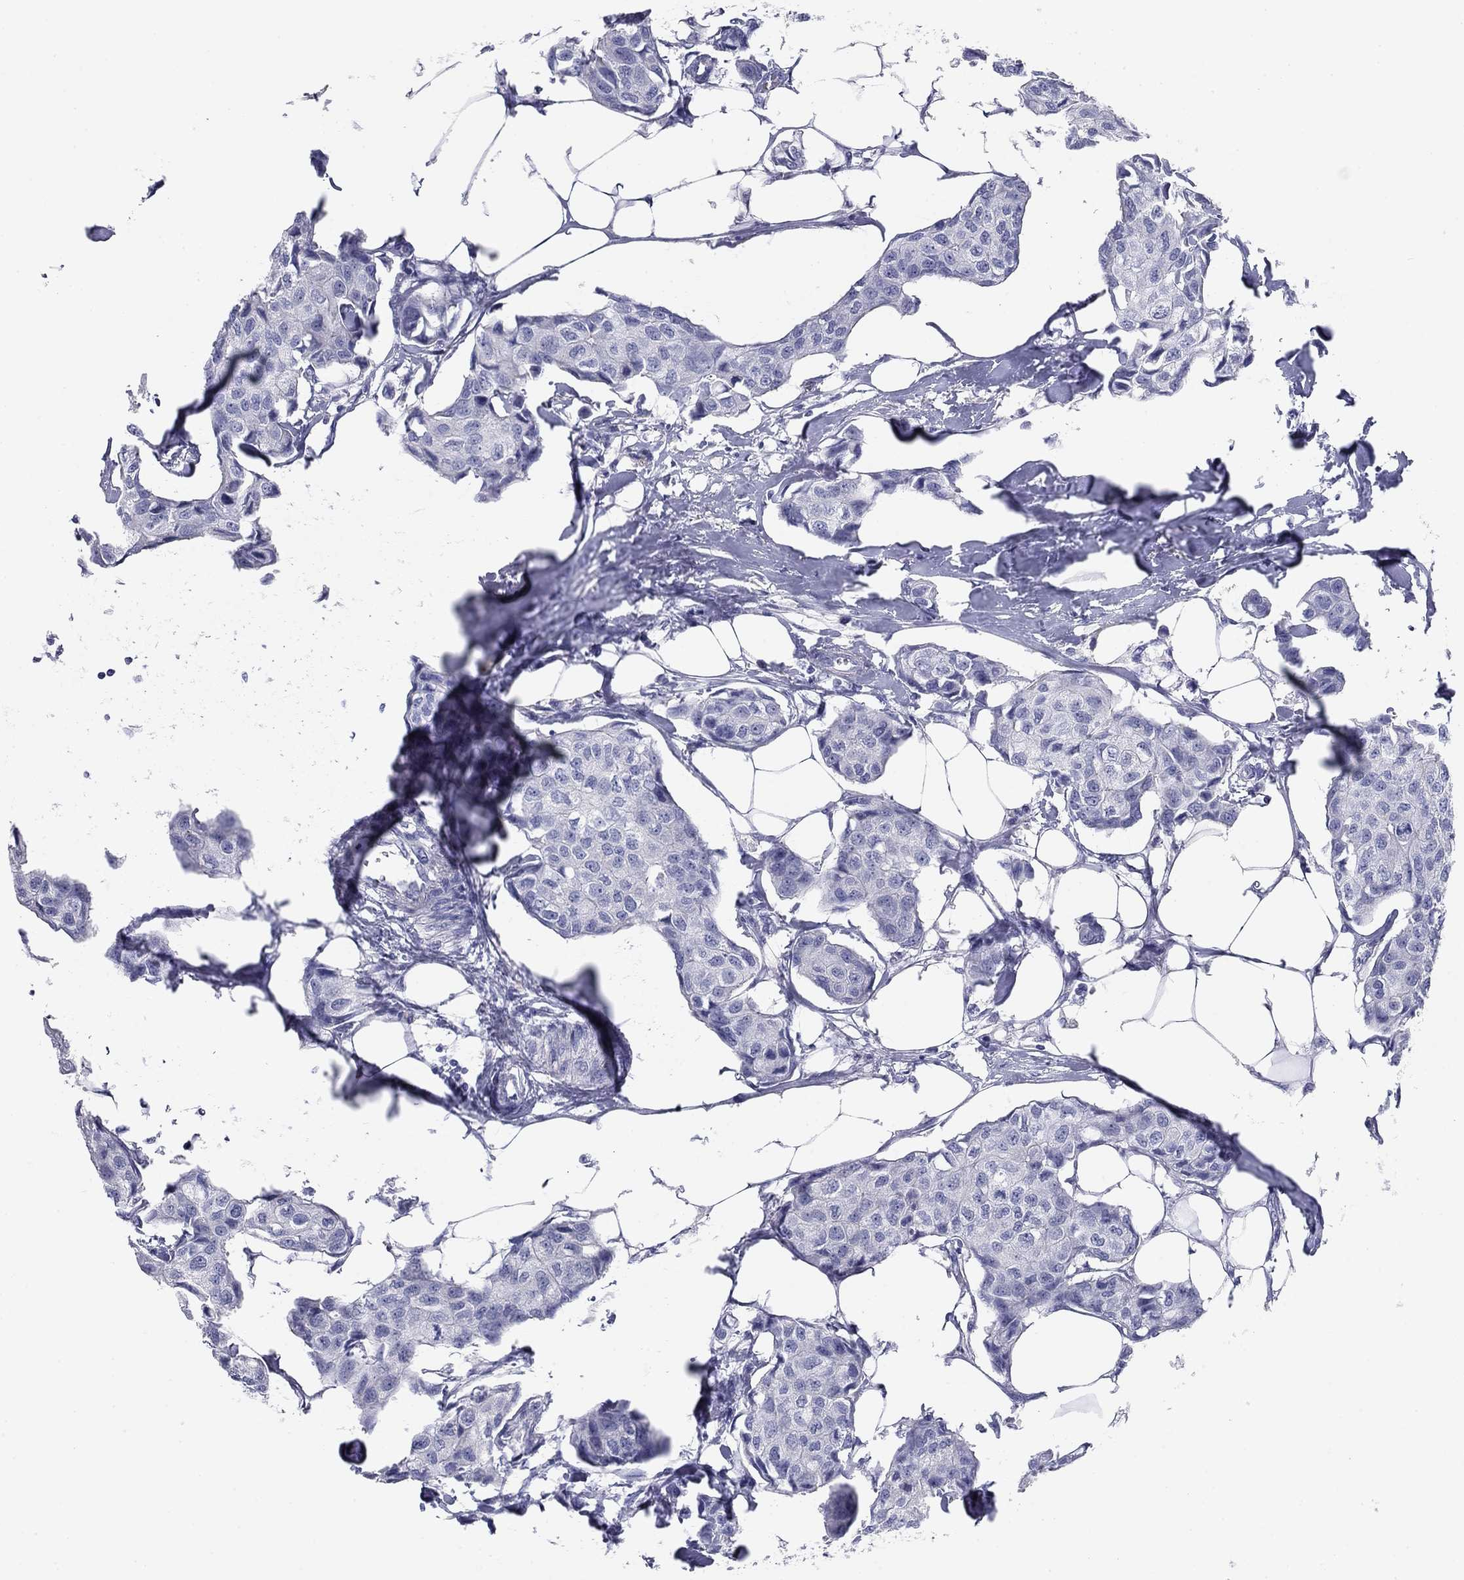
{"staining": {"intensity": "negative", "quantity": "none", "location": "none"}, "tissue": "breast cancer", "cell_type": "Tumor cells", "image_type": "cancer", "snomed": [{"axis": "morphology", "description": "Duct carcinoma"}, {"axis": "topography", "description": "Breast"}], "caption": "An image of human breast intraductal carcinoma is negative for staining in tumor cells.", "gene": "GRK7", "patient": {"sex": "female", "age": 80}}